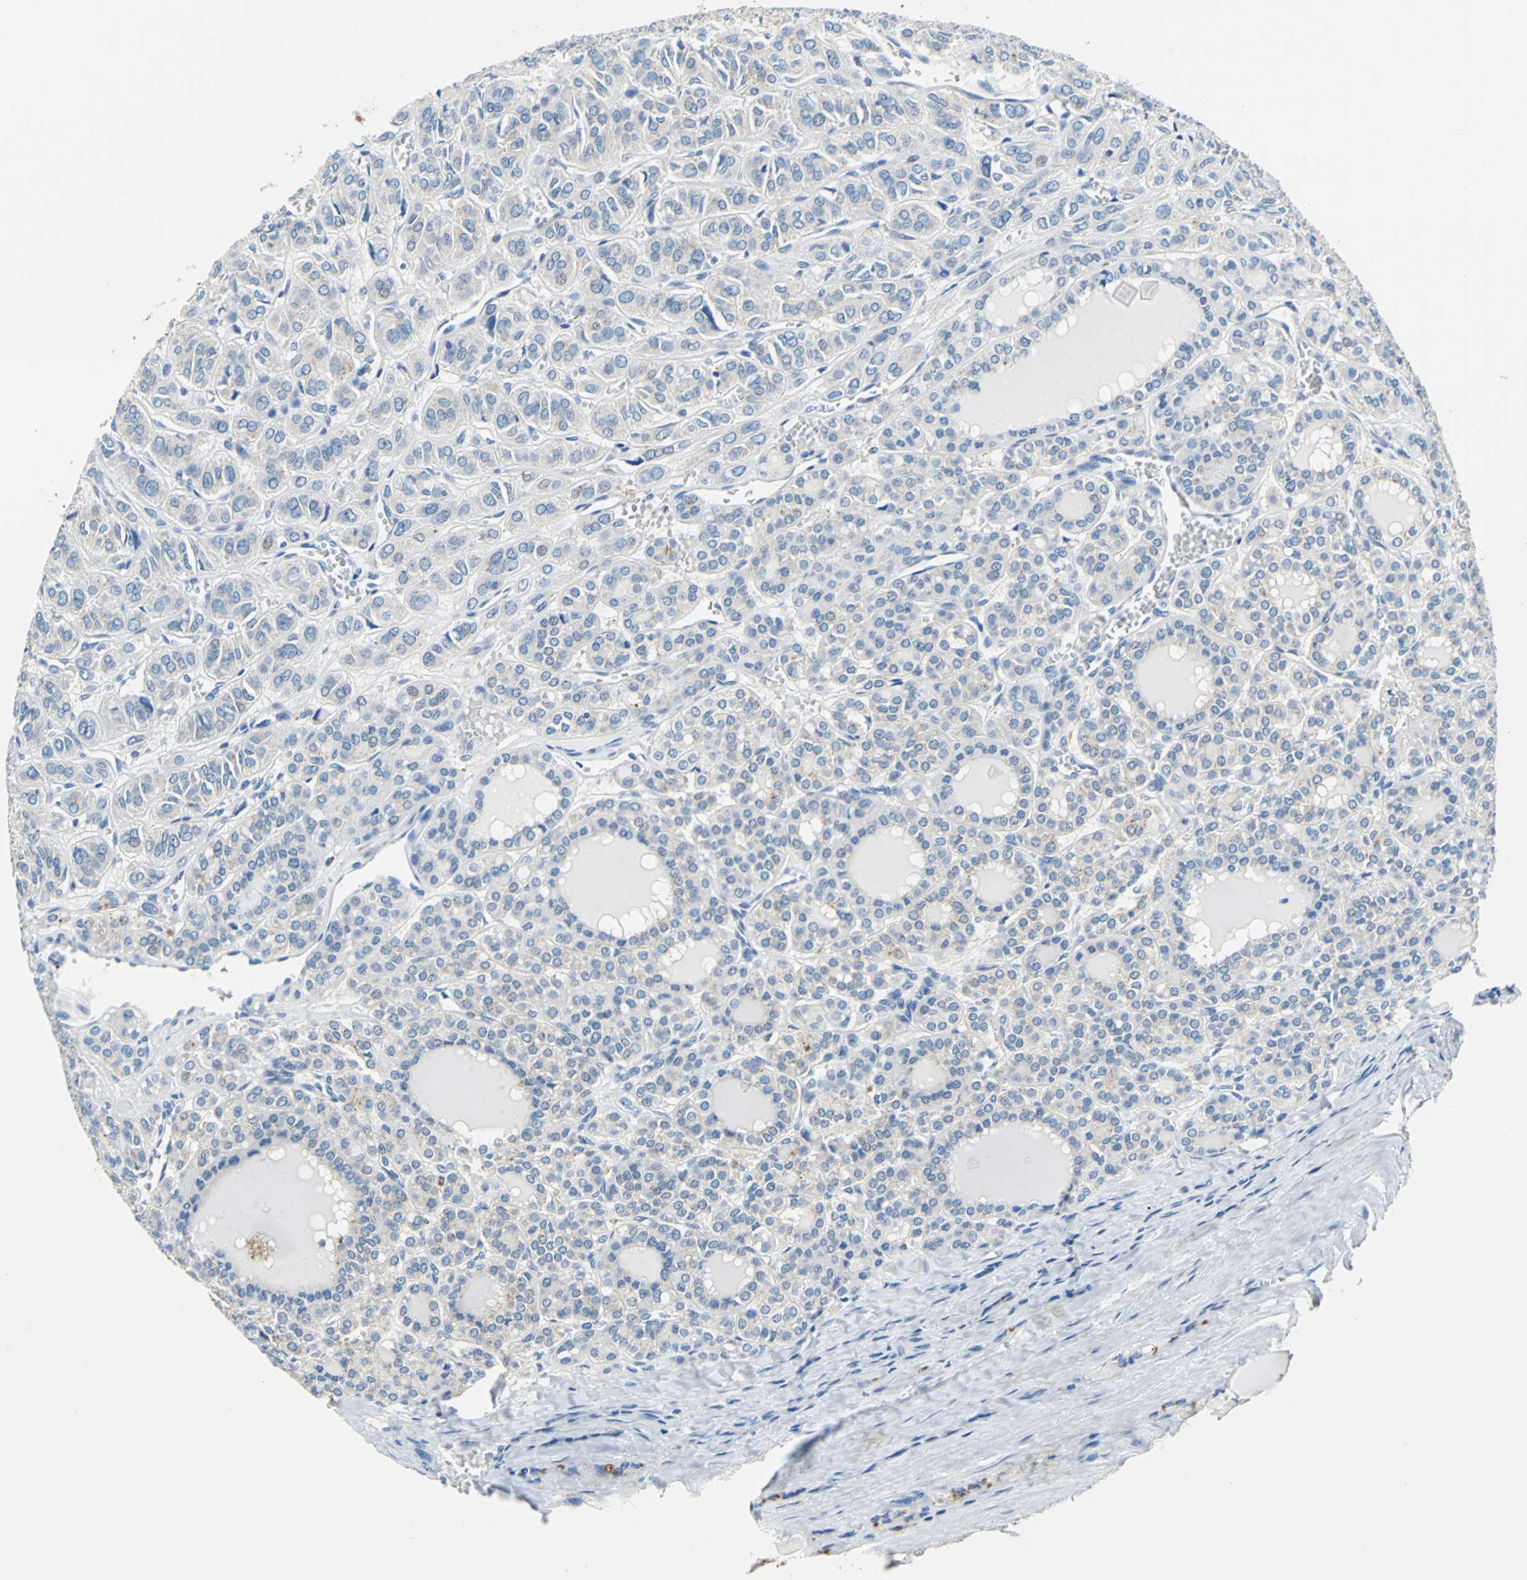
{"staining": {"intensity": "negative", "quantity": "none", "location": "none"}, "tissue": "thyroid cancer", "cell_type": "Tumor cells", "image_type": "cancer", "snomed": [{"axis": "morphology", "description": "Follicular adenoma carcinoma, NOS"}, {"axis": "topography", "description": "Thyroid gland"}], "caption": "Immunohistochemical staining of thyroid cancer (follicular adenoma carcinoma) demonstrates no significant staining in tumor cells. Nuclei are stained in blue.", "gene": "TEX264", "patient": {"sex": "female", "age": 71}}